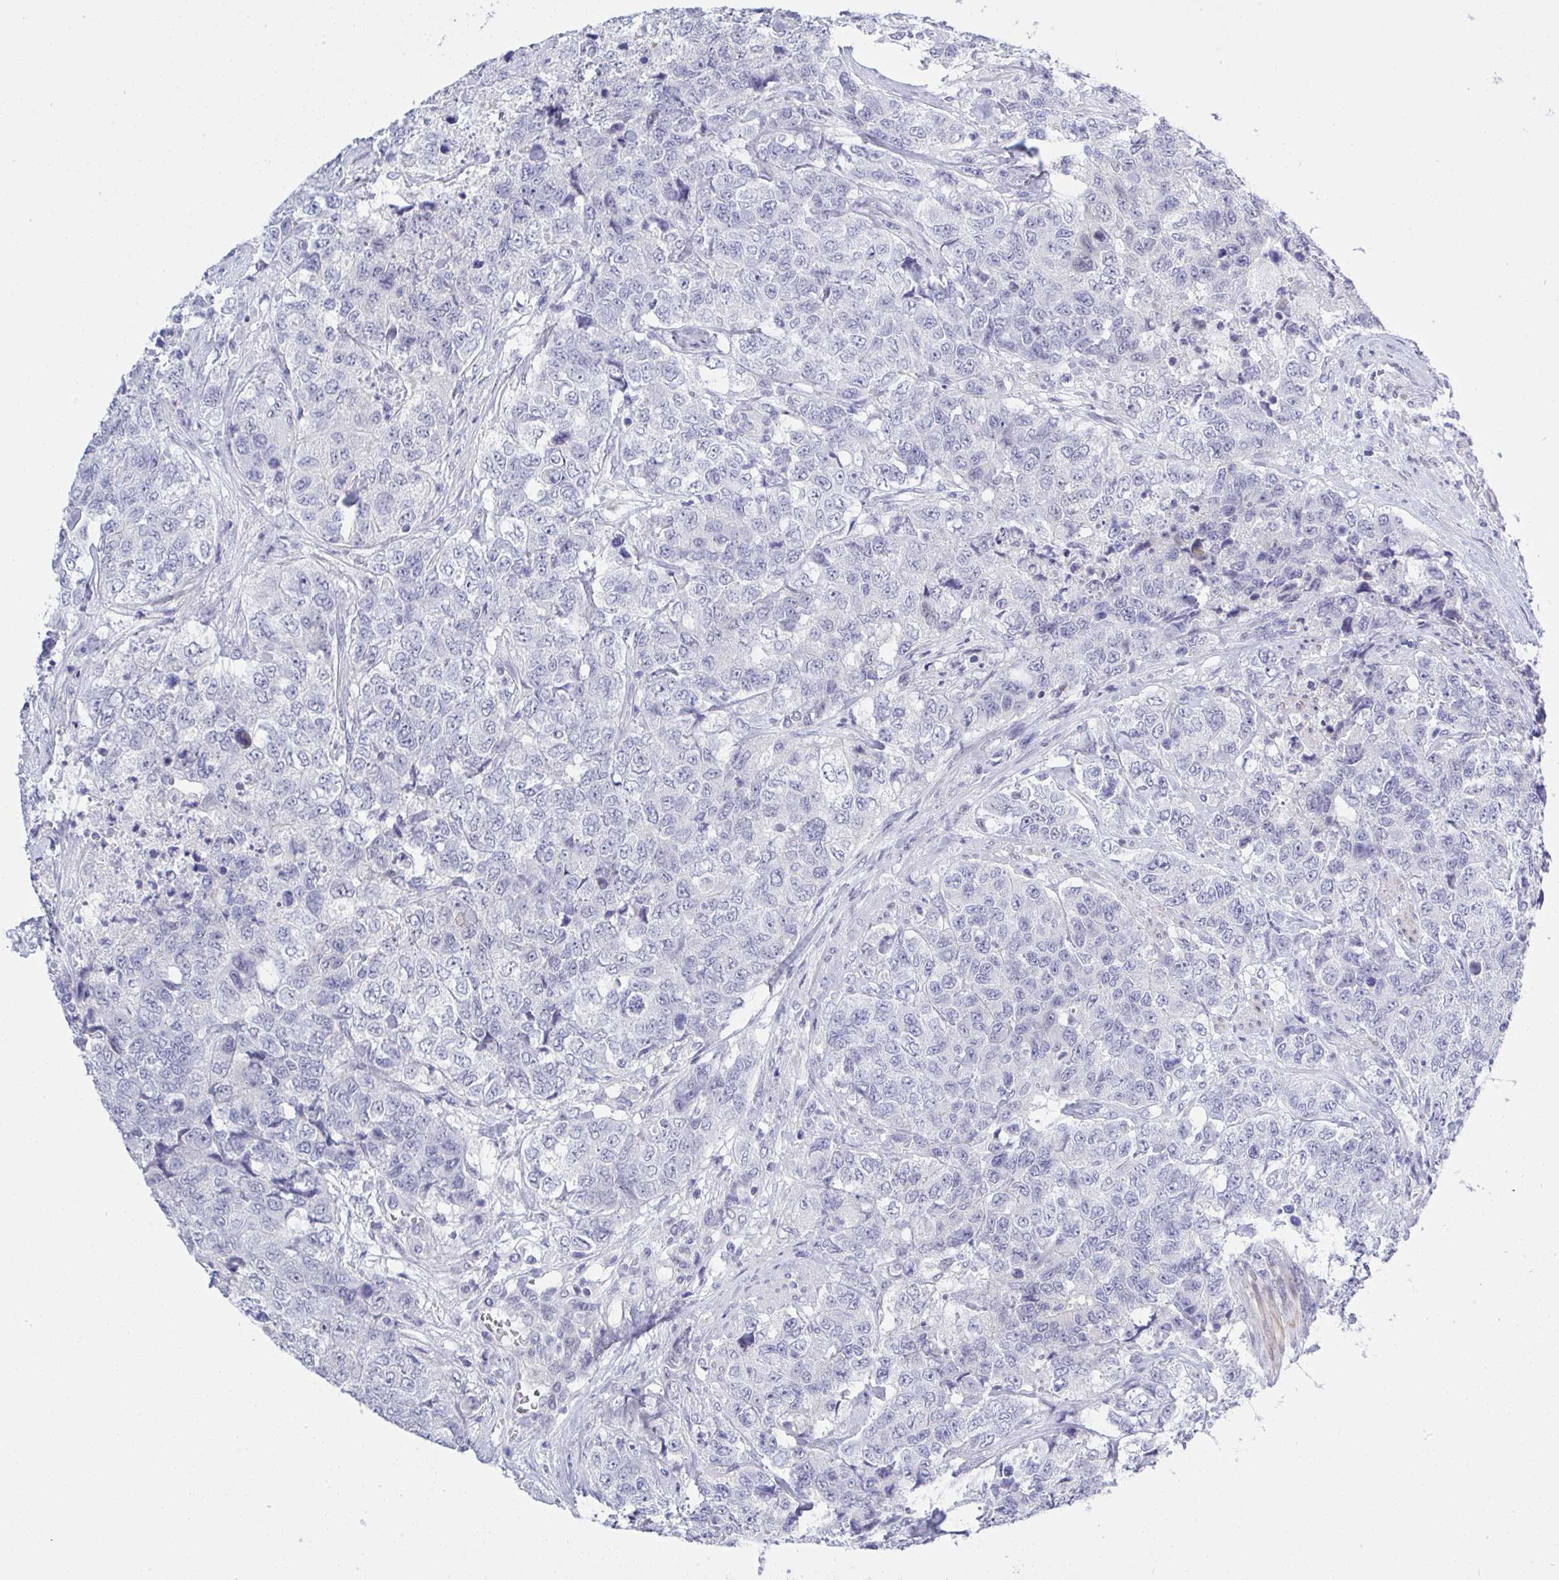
{"staining": {"intensity": "negative", "quantity": "none", "location": "none"}, "tissue": "urothelial cancer", "cell_type": "Tumor cells", "image_type": "cancer", "snomed": [{"axis": "morphology", "description": "Urothelial carcinoma, High grade"}, {"axis": "topography", "description": "Urinary bladder"}], "caption": "This is a micrograph of immunohistochemistry staining of high-grade urothelial carcinoma, which shows no staining in tumor cells. Nuclei are stained in blue.", "gene": "MFSD4A", "patient": {"sex": "female", "age": 78}}